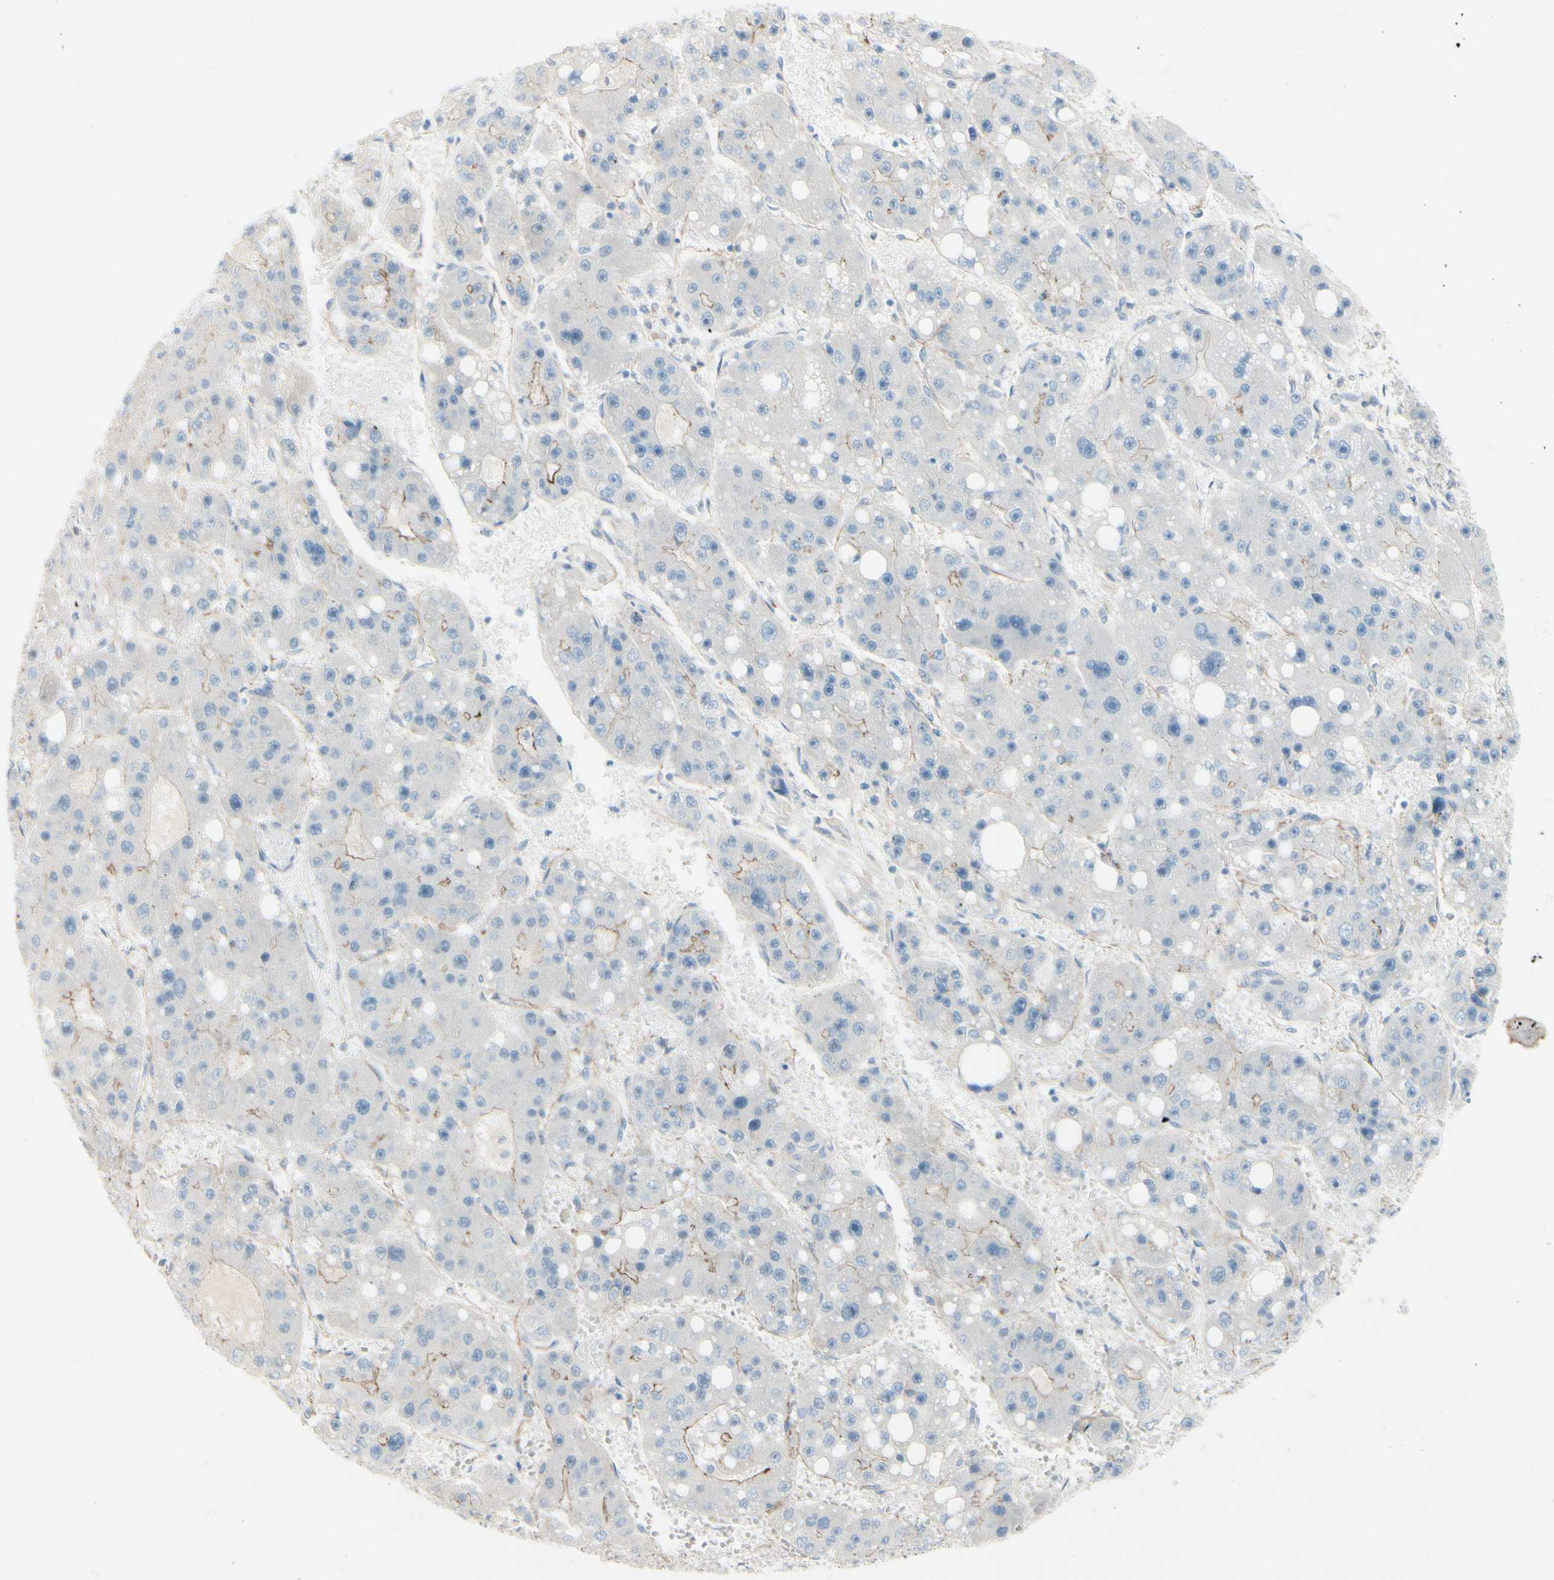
{"staining": {"intensity": "weak", "quantity": "25%-75%", "location": "cytoplasmic/membranous"}, "tissue": "liver cancer", "cell_type": "Tumor cells", "image_type": "cancer", "snomed": [{"axis": "morphology", "description": "Carcinoma, Hepatocellular, NOS"}, {"axis": "topography", "description": "Liver"}], "caption": "IHC of liver hepatocellular carcinoma reveals low levels of weak cytoplasmic/membranous staining in approximately 25%-75% of tumor cells.", "gene": "TJP1", "patient": {"sex": "female", "age": 61}}